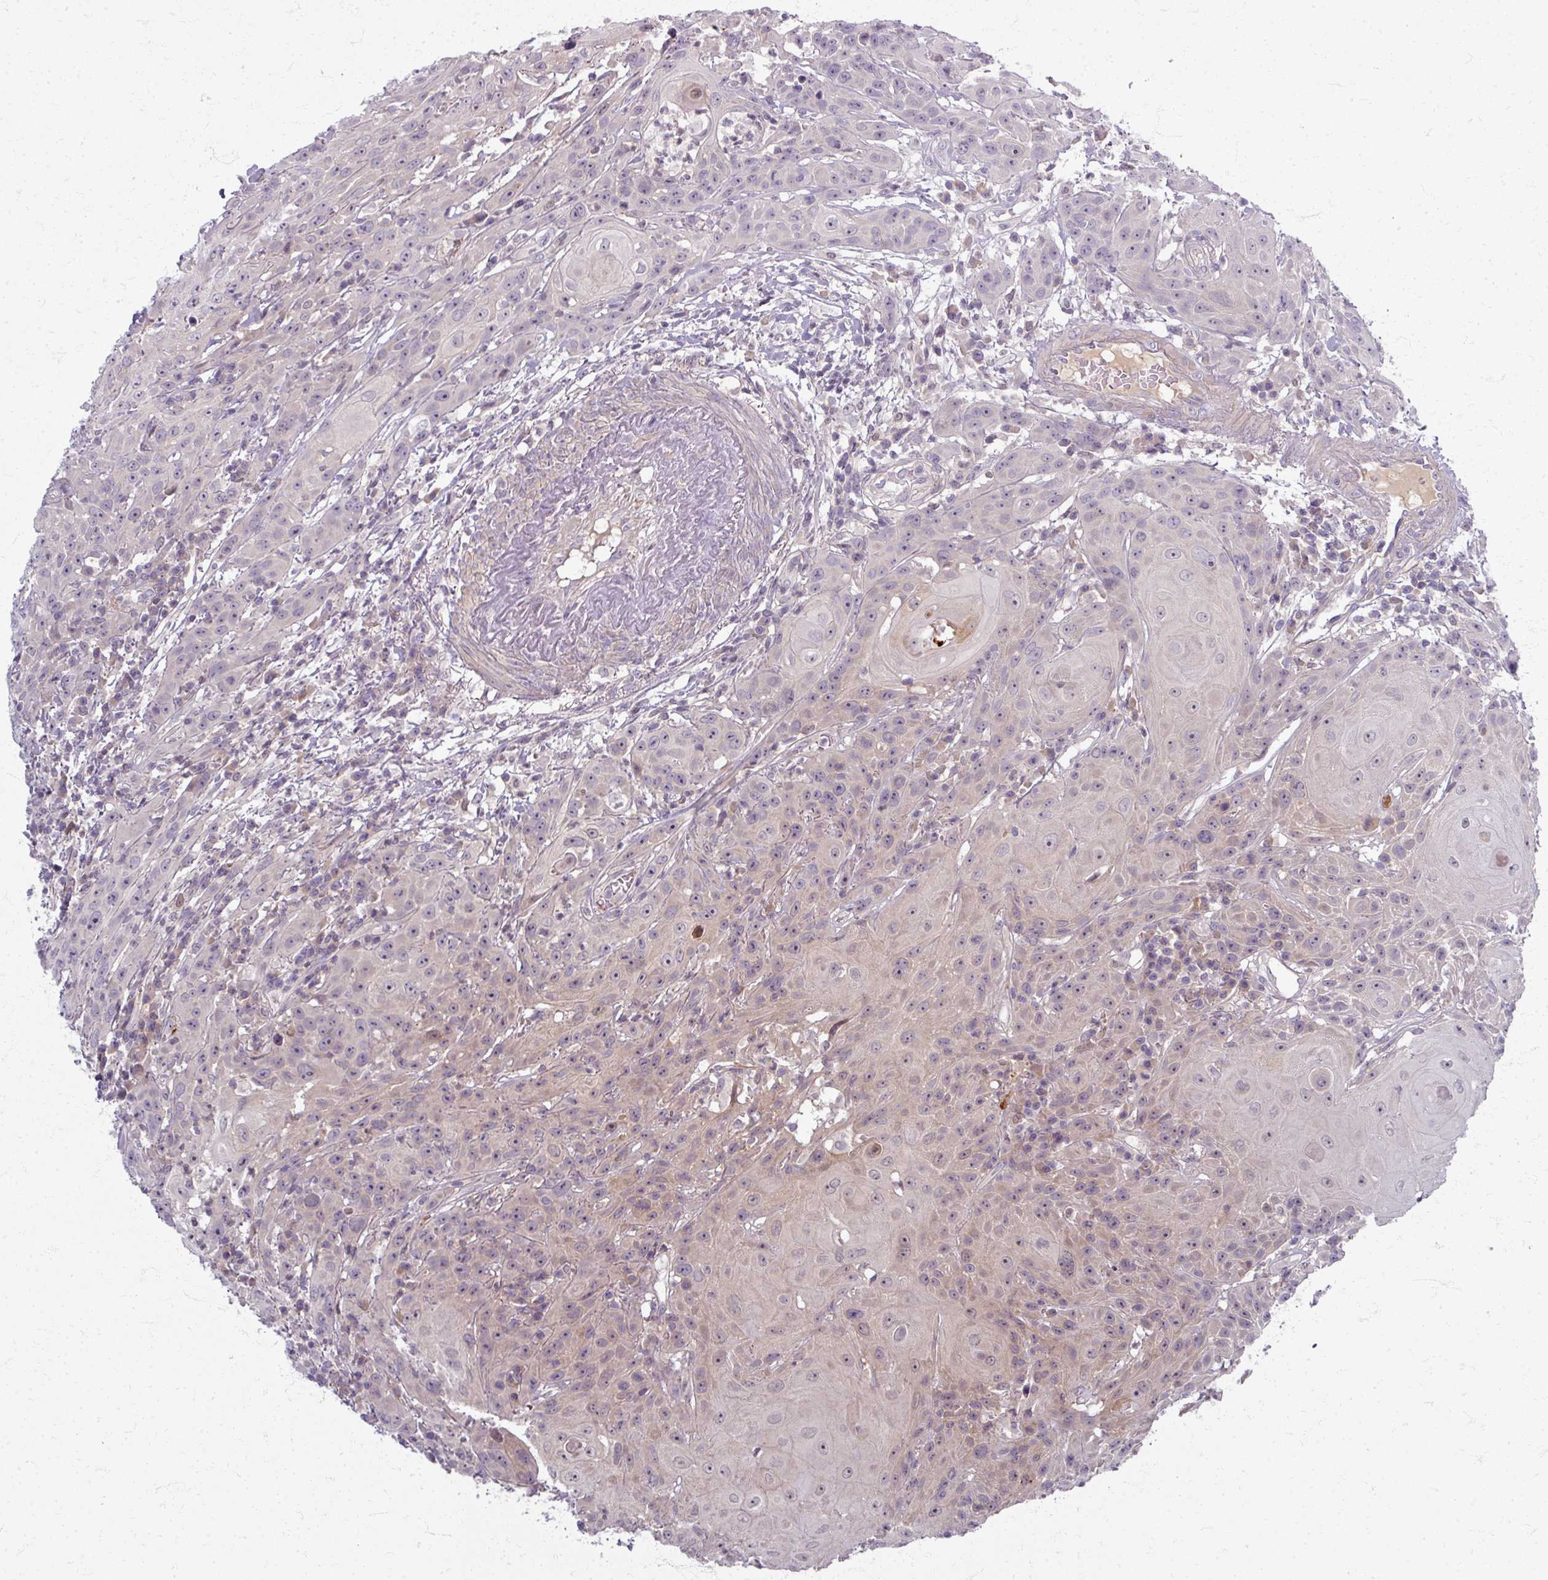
{"staining": {"intensity": "weak", "quantity": "<25%", "location": "cytoplasmic/membranous"}, "tissue": "head and neck cancer", "cell_type": "Tumor cells", "image_type": "cancer", "snomed": [{"axis": "morphology", "description": "Squamous cell carcinoma, NOS"}, {"axis": "topography", "description": "Skin"}, {"axis": "topography", "description": "Head-Neck"}], "caption": "Head and neck cancer (squamous cell carcinoma) was stained to show a protein in brown. There is no significant expression in tumor cells.", "gene": "TTLL7", "patient": {"sex": "male", "age": 80}}